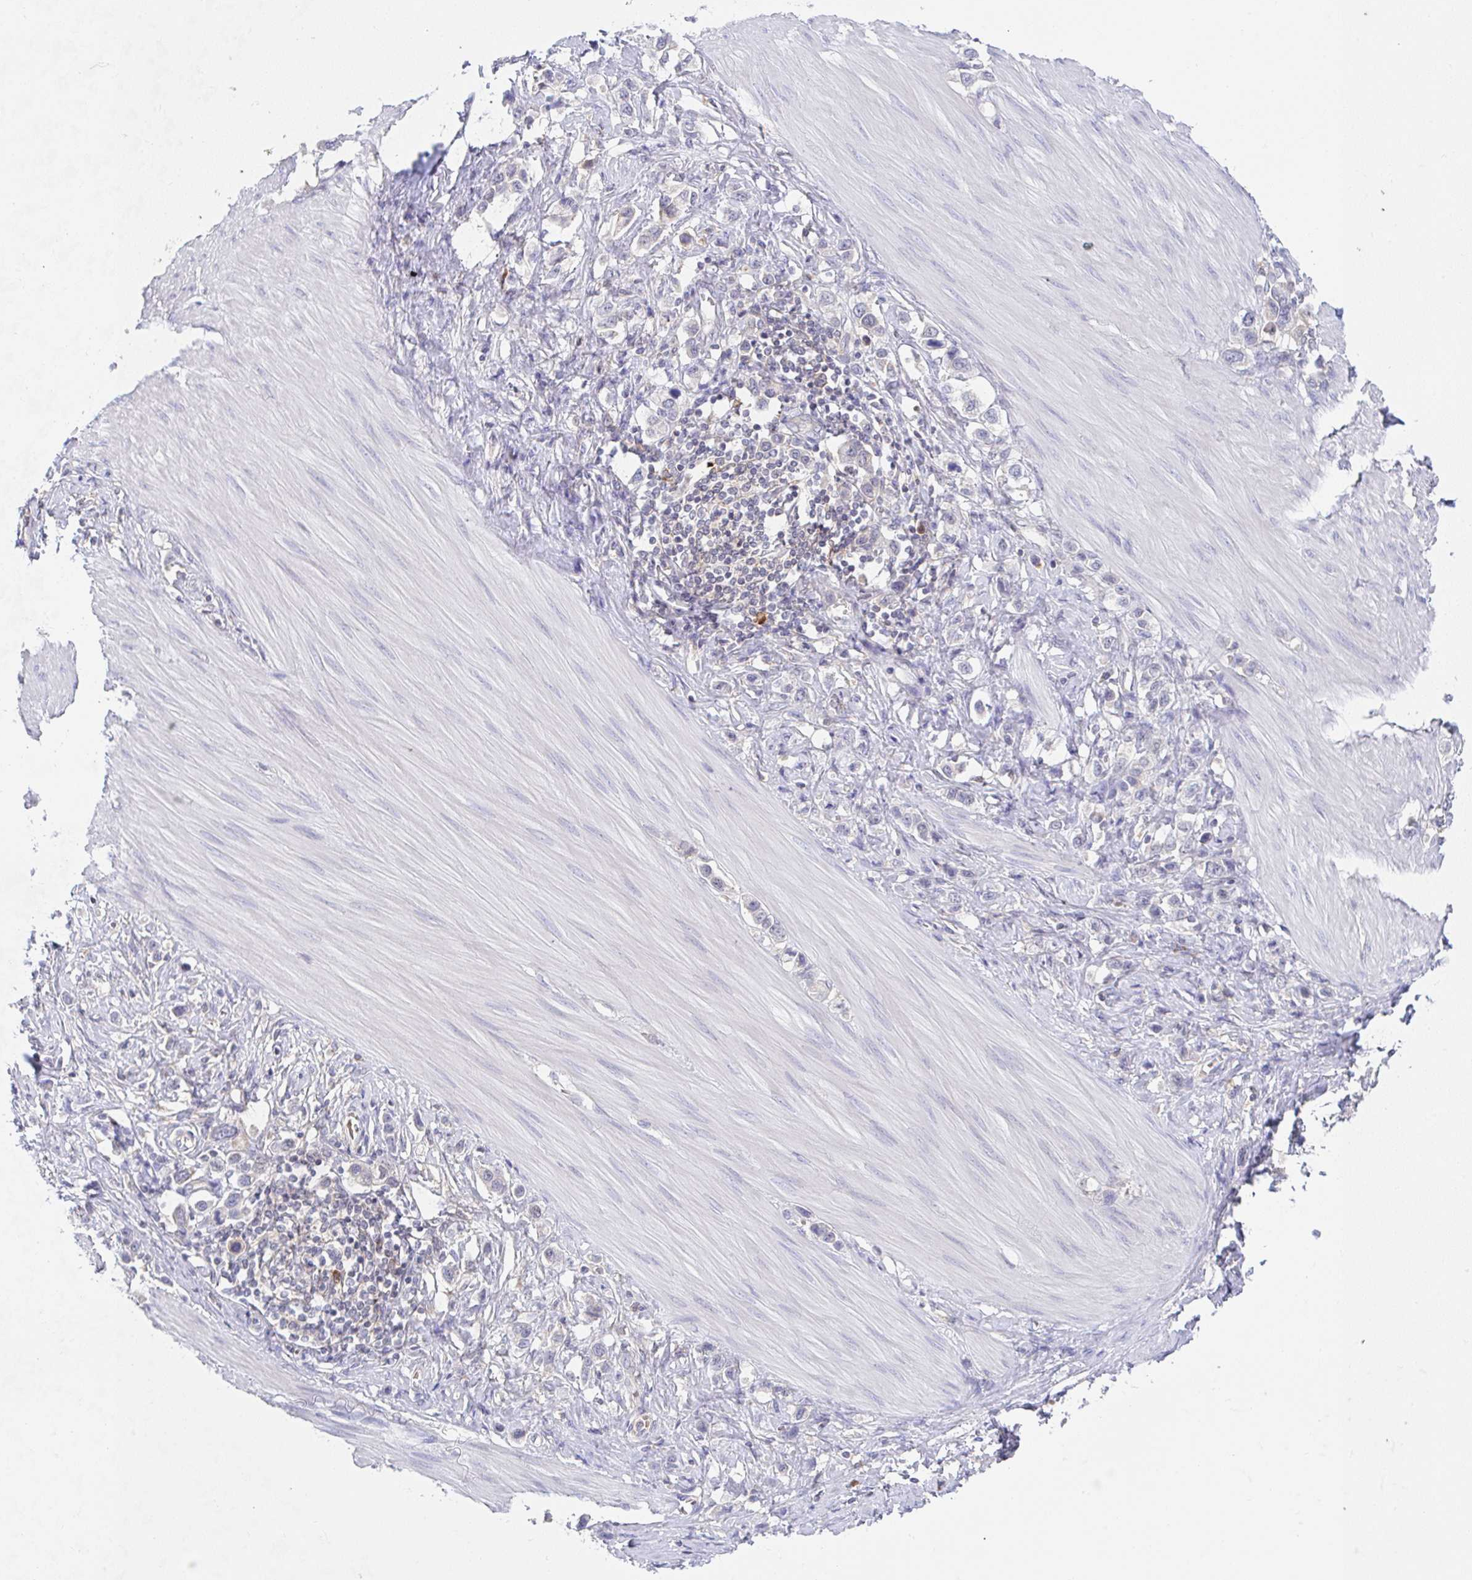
{"staining": {"intensity": "negative", "quantity": "none", "location": "none"}, "tissue": "stomach cancer", "cell_type": "Tumor cells", "image_type": "cancer", "snomed": [{"axis": "morphology", "description": "Adenocarcinoma, NOS"}, {"axis": "topography", "description": "Stomach"}], "caption": "IHC photomicrograph of neoplastic tissue: adenocarcinoma (stomach) stained with DAB (3,3'-diaminobenzidine) reveals no significant protein positivity in tumor cells.", "gene": "DERL2", "patient": {"sex": "female", "age": 65}}